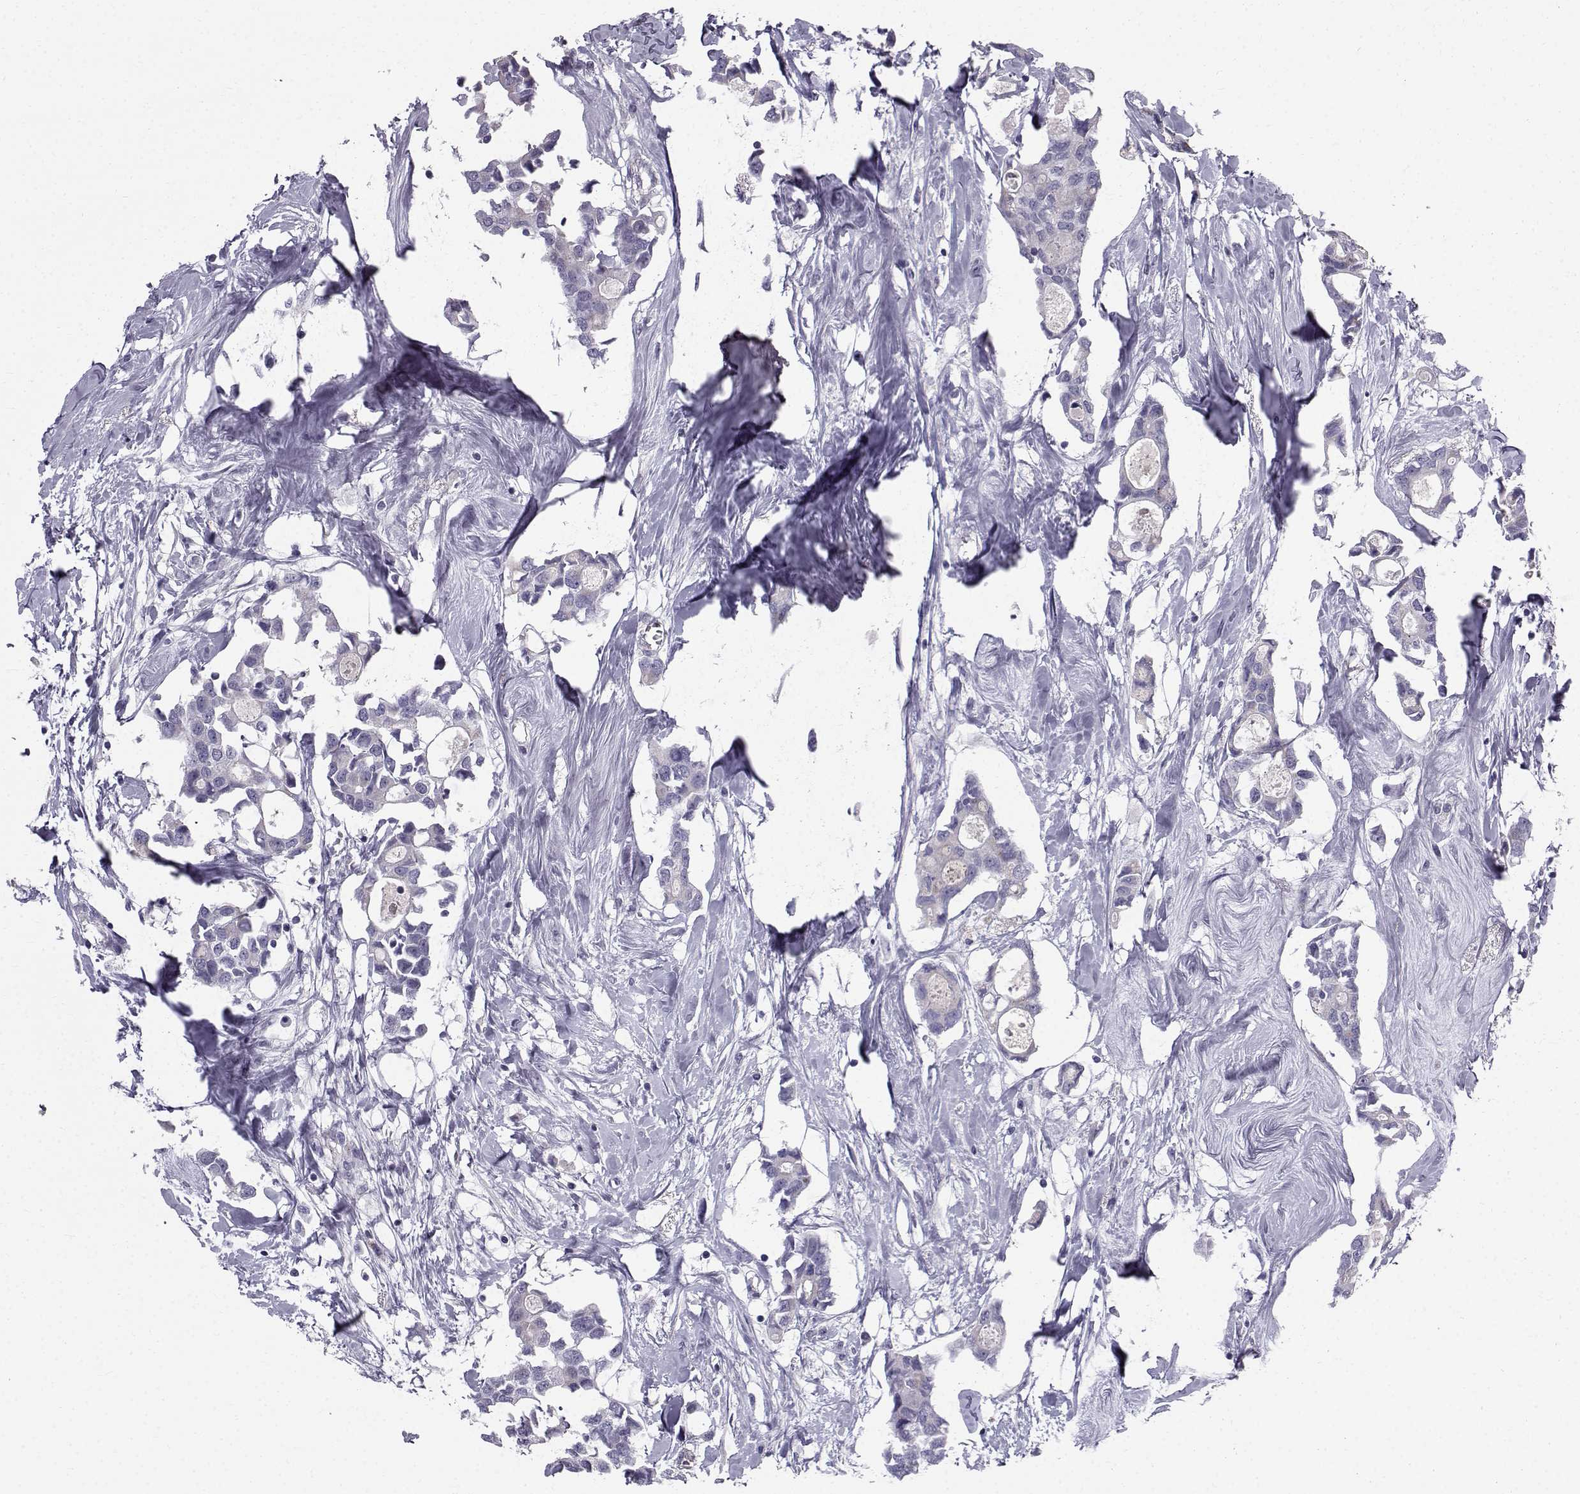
{"staining": {"intensity": "negative", "quantity": "none", "location": "none"}, "tissue": "breast cancer", "cell_type": "Tumor cells", "image_type": "cancer", "snomed": [{"axis": "morphology", "description": "Duct carcinoma"}, {"axis": "topography", "description": "Breast"}], "caption": "Immunohistochemistry (IHC) photomicrograph of neoplastic tissue: human intraductal carcinoma (breast) stained with DAB displays no significant protein staining in tumor cells. (DAB (3,3'-diaminobenzidine) immunohistochemistry (IHC) with hematoxylin counter stain).", "gene": "CALCR", "patient": {"sex": "female", "age": 83}}